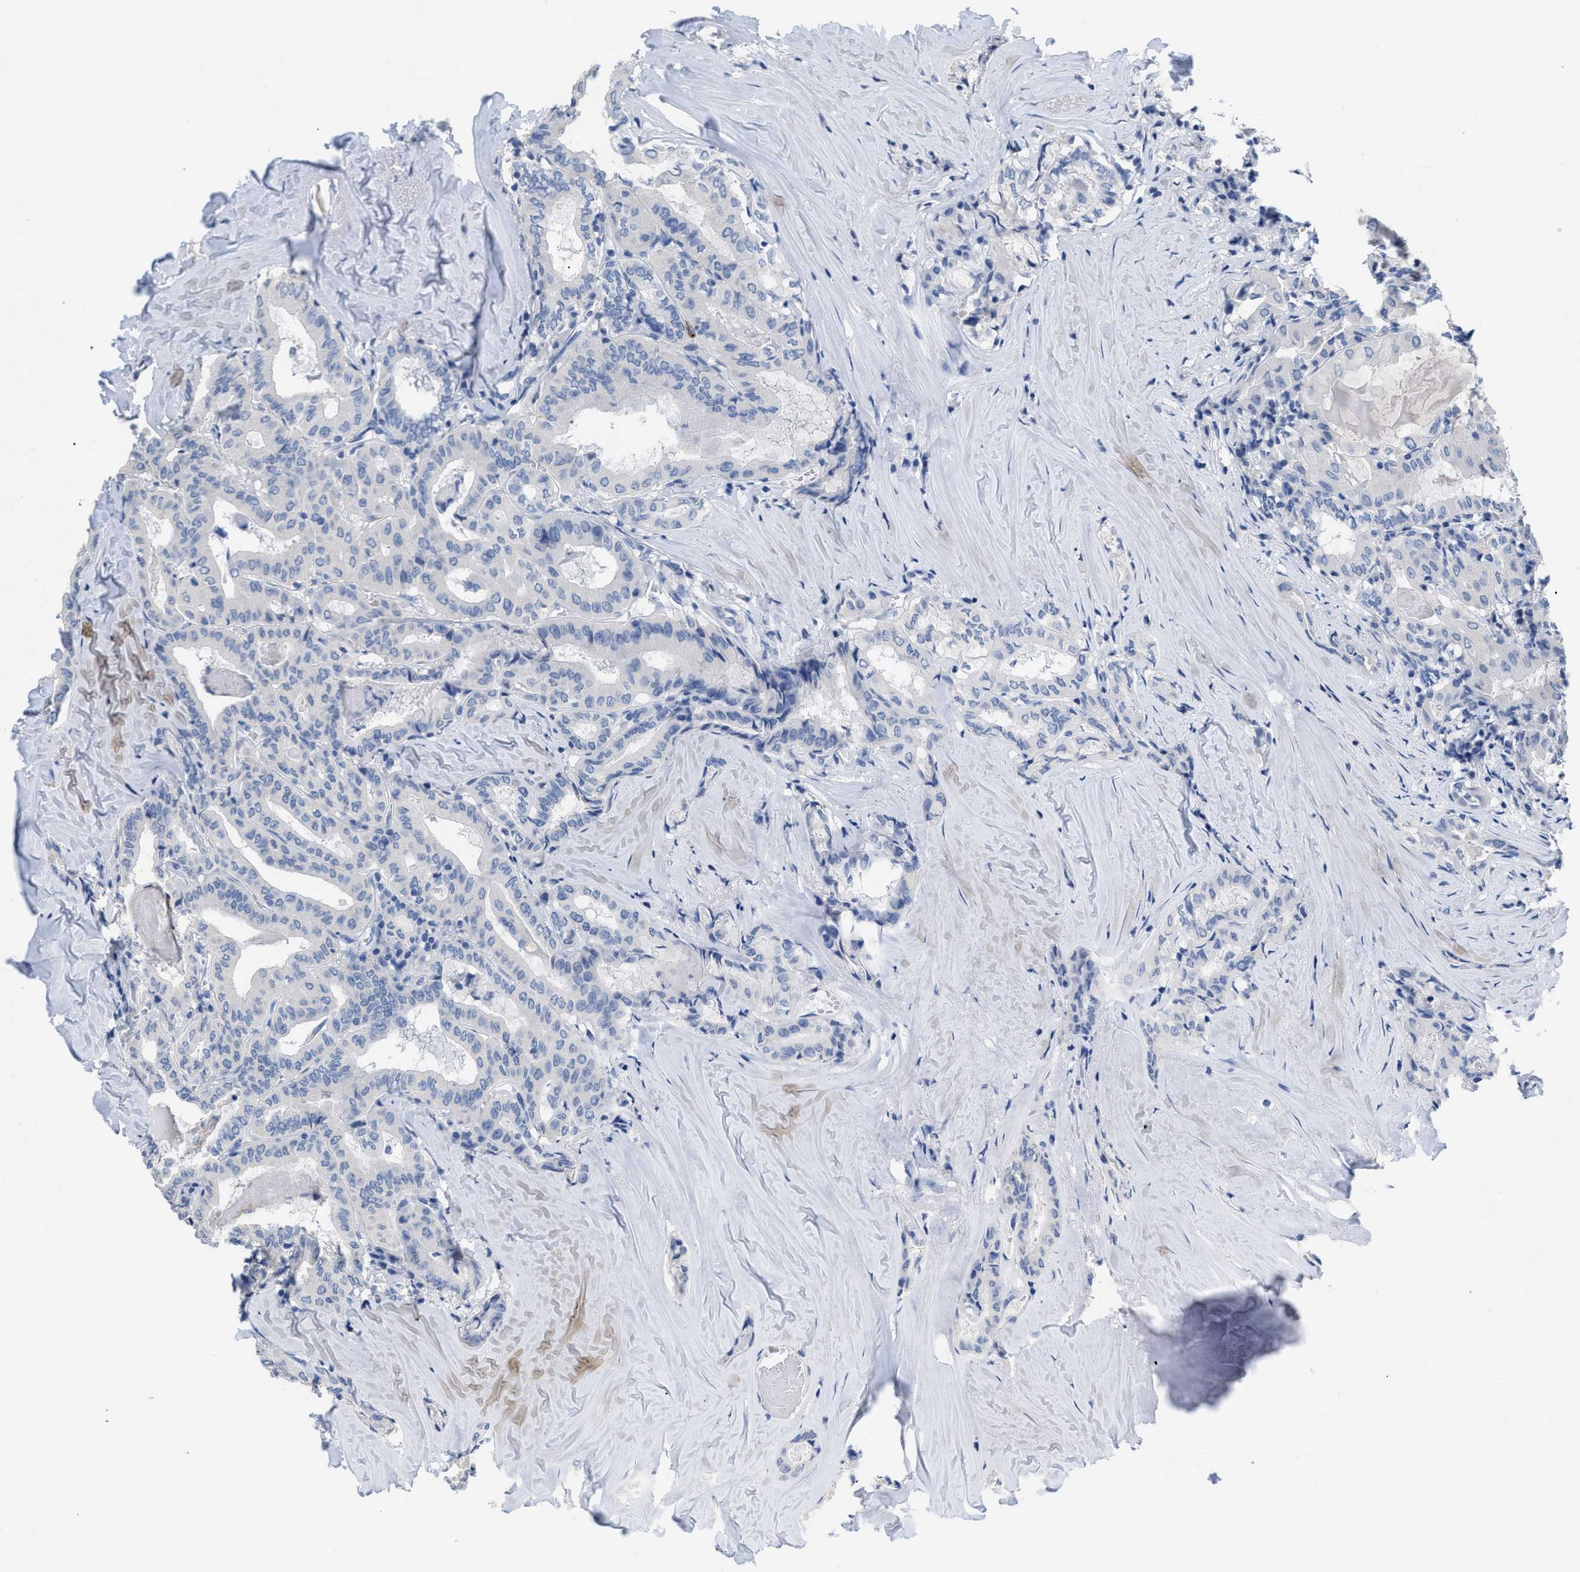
{"staining": {"intensity": "negative", "quantity": "none", "location": "none"}, "tissue": "thyroid cancer", "cell_type": "Tumor cells", "image_type": "cancer", "snomed": [{"axis": "morphology", "description": "Papillary adenocarcinoma, NOS"}, {"axis": "topography", "description": "Thyroid gland"}], "caption": "There is no significant expression in tumor cells of thyroid cancer.", "gene": "CR1", "patient": {"sex": "female", "age": 42}}